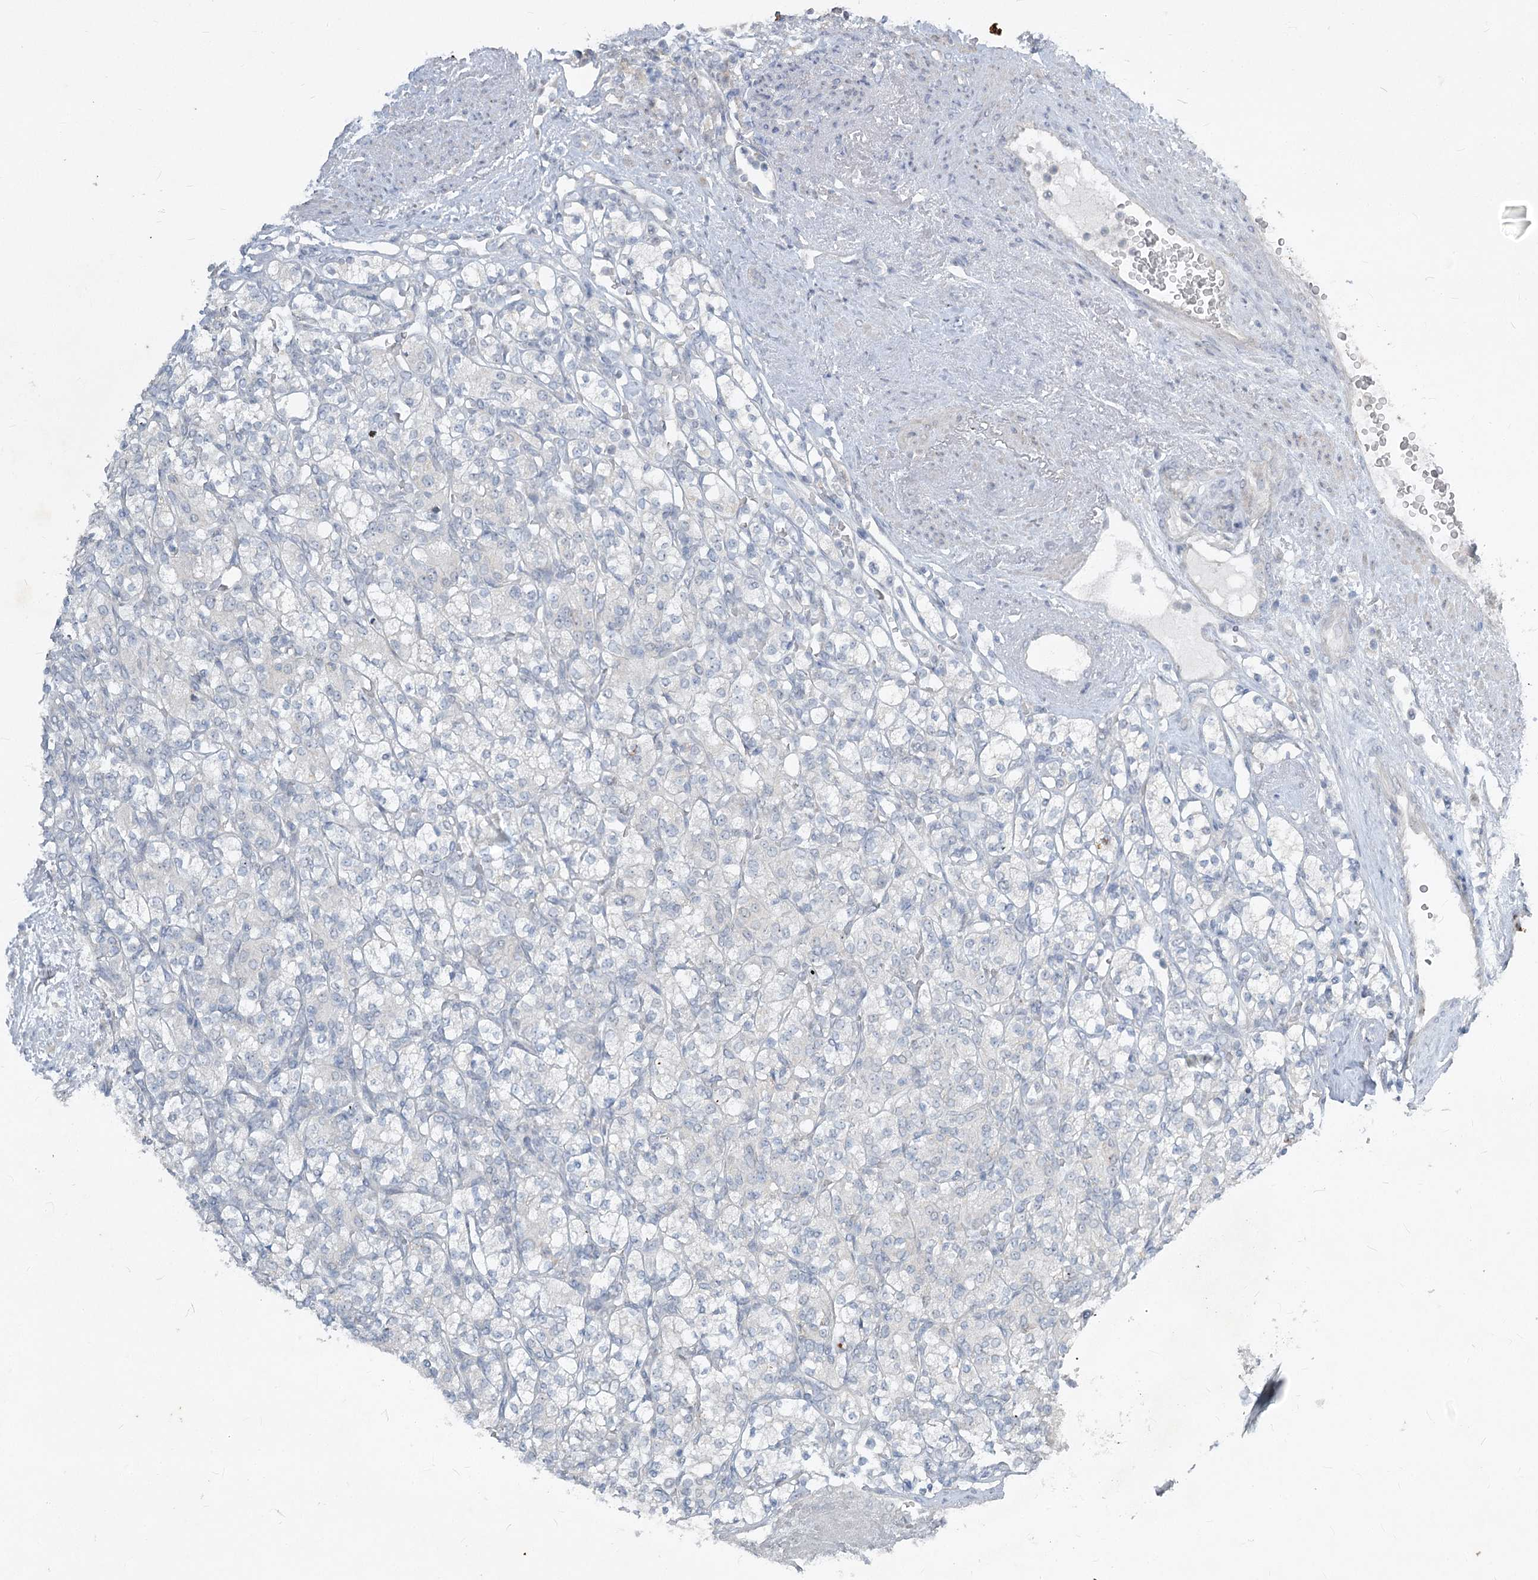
{"staining": {"intensity": "negative", "quantity": "none", "location": "none"}, "tissue": "renal cancer", "cell_type": "Tumor cells", "image_type": "cancer", "snomed": [{"axis": "morphology", "description": "Adenocarcinoma, NOS"}, {"axis": "topography", "description": "Kidney"}], "caption": "This is an immunohistochemistry (IHC) photomicrograph of renal cancer (adenocarcinoma). There is no staining in tumor cells.", "gene": "ABITRAM", "patient": {"sex": "male", "age": 77}}